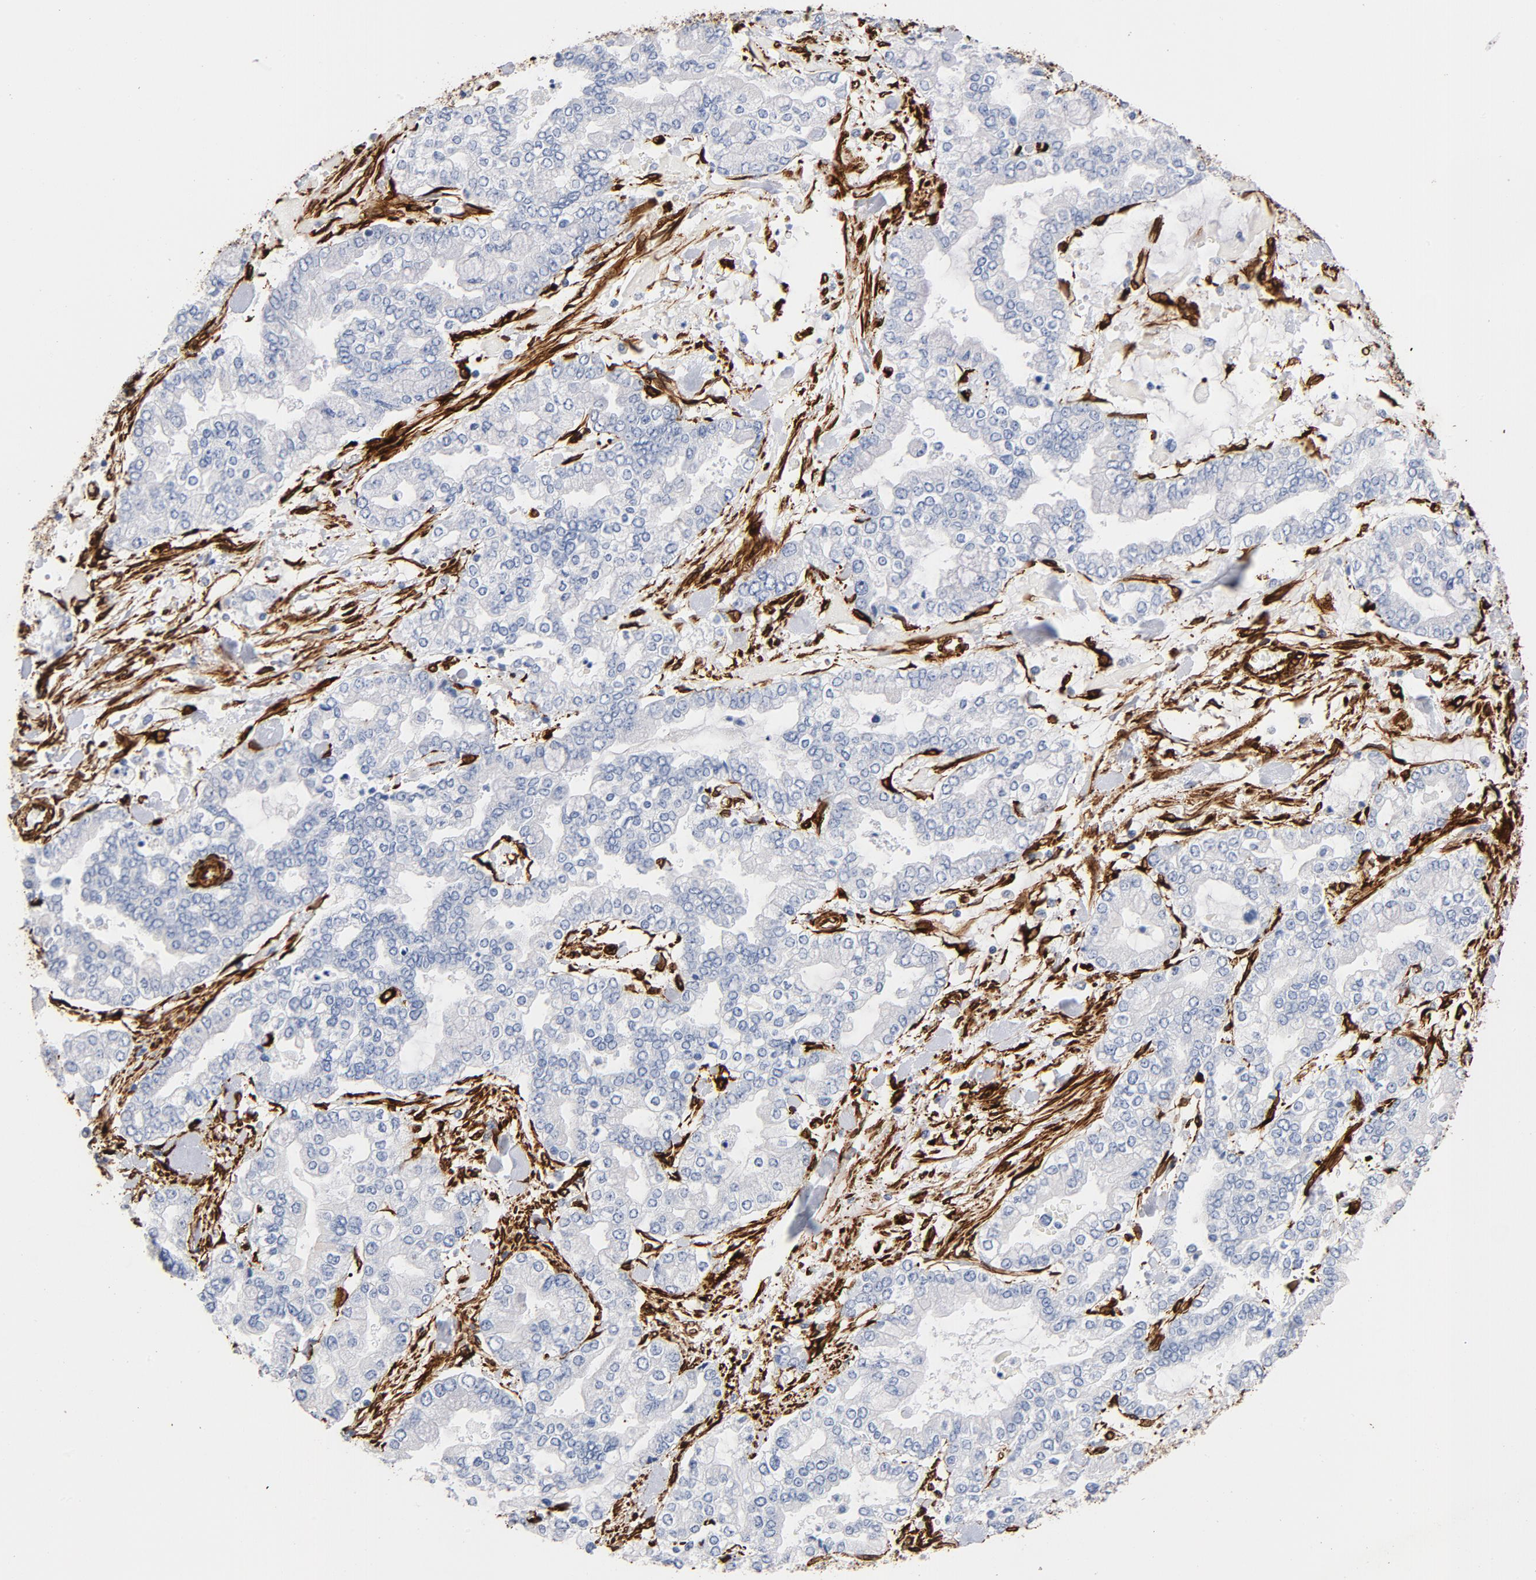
{"staining": {"intensity": "negative", "quantity": "none", "location": "none"}, "tissue": "stomach cancer", "cell_type": "Tumor cells", "image_type": "cancer", "snomed": [{"axis": "morphology", "description": "Normal tissue, NOS"}, {"axis": "morphology", "description": "Adenocarcinoma, NOS"}, {"axis": "topography", "description": "Stomach, upper"}, {"axis": "topography", "description": "Stomach"}], "caption": "The IHC micrograph has no significant positivity in tumor cells of stomach cancer (adenocarcinoma) tissue. (Brightfield microscopy of DAB (3,3'-diaminobenzidine) immunohistochemistry (IHC) at high magnification).", "gene": "SERPINH1", "patient": {"sex": "male", "age": 76}}